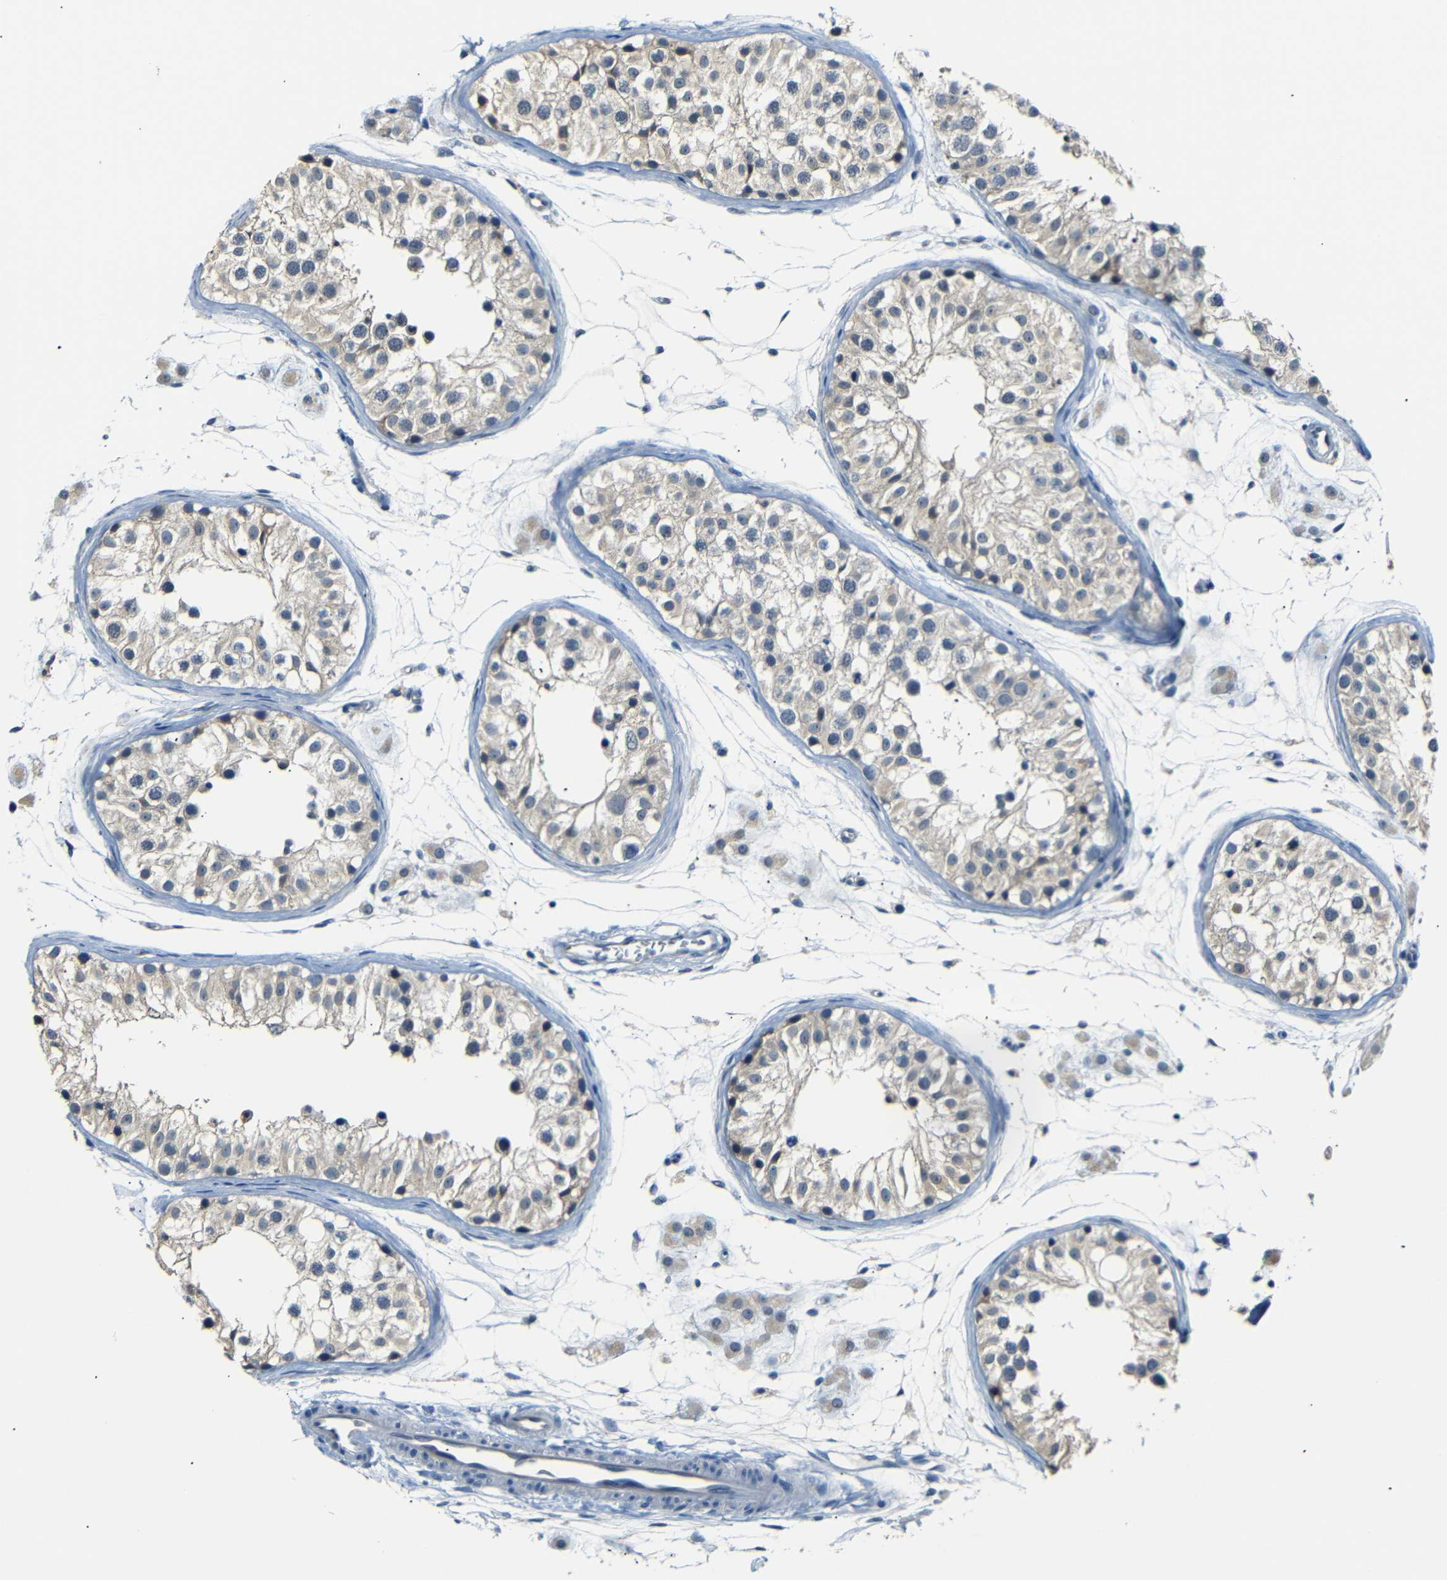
{"staining": {"intensity": "weak", "quantity": ">75%", "location": "cytoplasmic/membranous"}, "tissue": "testis", "cell_type": "Cells in seminiferous ducts", "image_type": "normal", "snomed": [{"axis": "morphology", "description": "Normal tissue, NOS"}, {"axis": "morphology", "description": "Adenocarcinoma, metastatic, NOS"}, {"axis": "topography", "description": "Testis"}], "caption": "Immunohistochemistry (IHC) staining of benign testis, which shows low levels of weak cytoplasmic/membranous expression in approximately >75% of cells in seminiferous ducts indicating weak cytoplasmic/membranous protein expression. The staining was performed using DAB (3,3'-diaminobenzidine) (brown) for protein detection and nuclei were counterstained in hematoxylin (blue).", "gene": "SFN", "patient": {"sex": "male", "age": 26}}